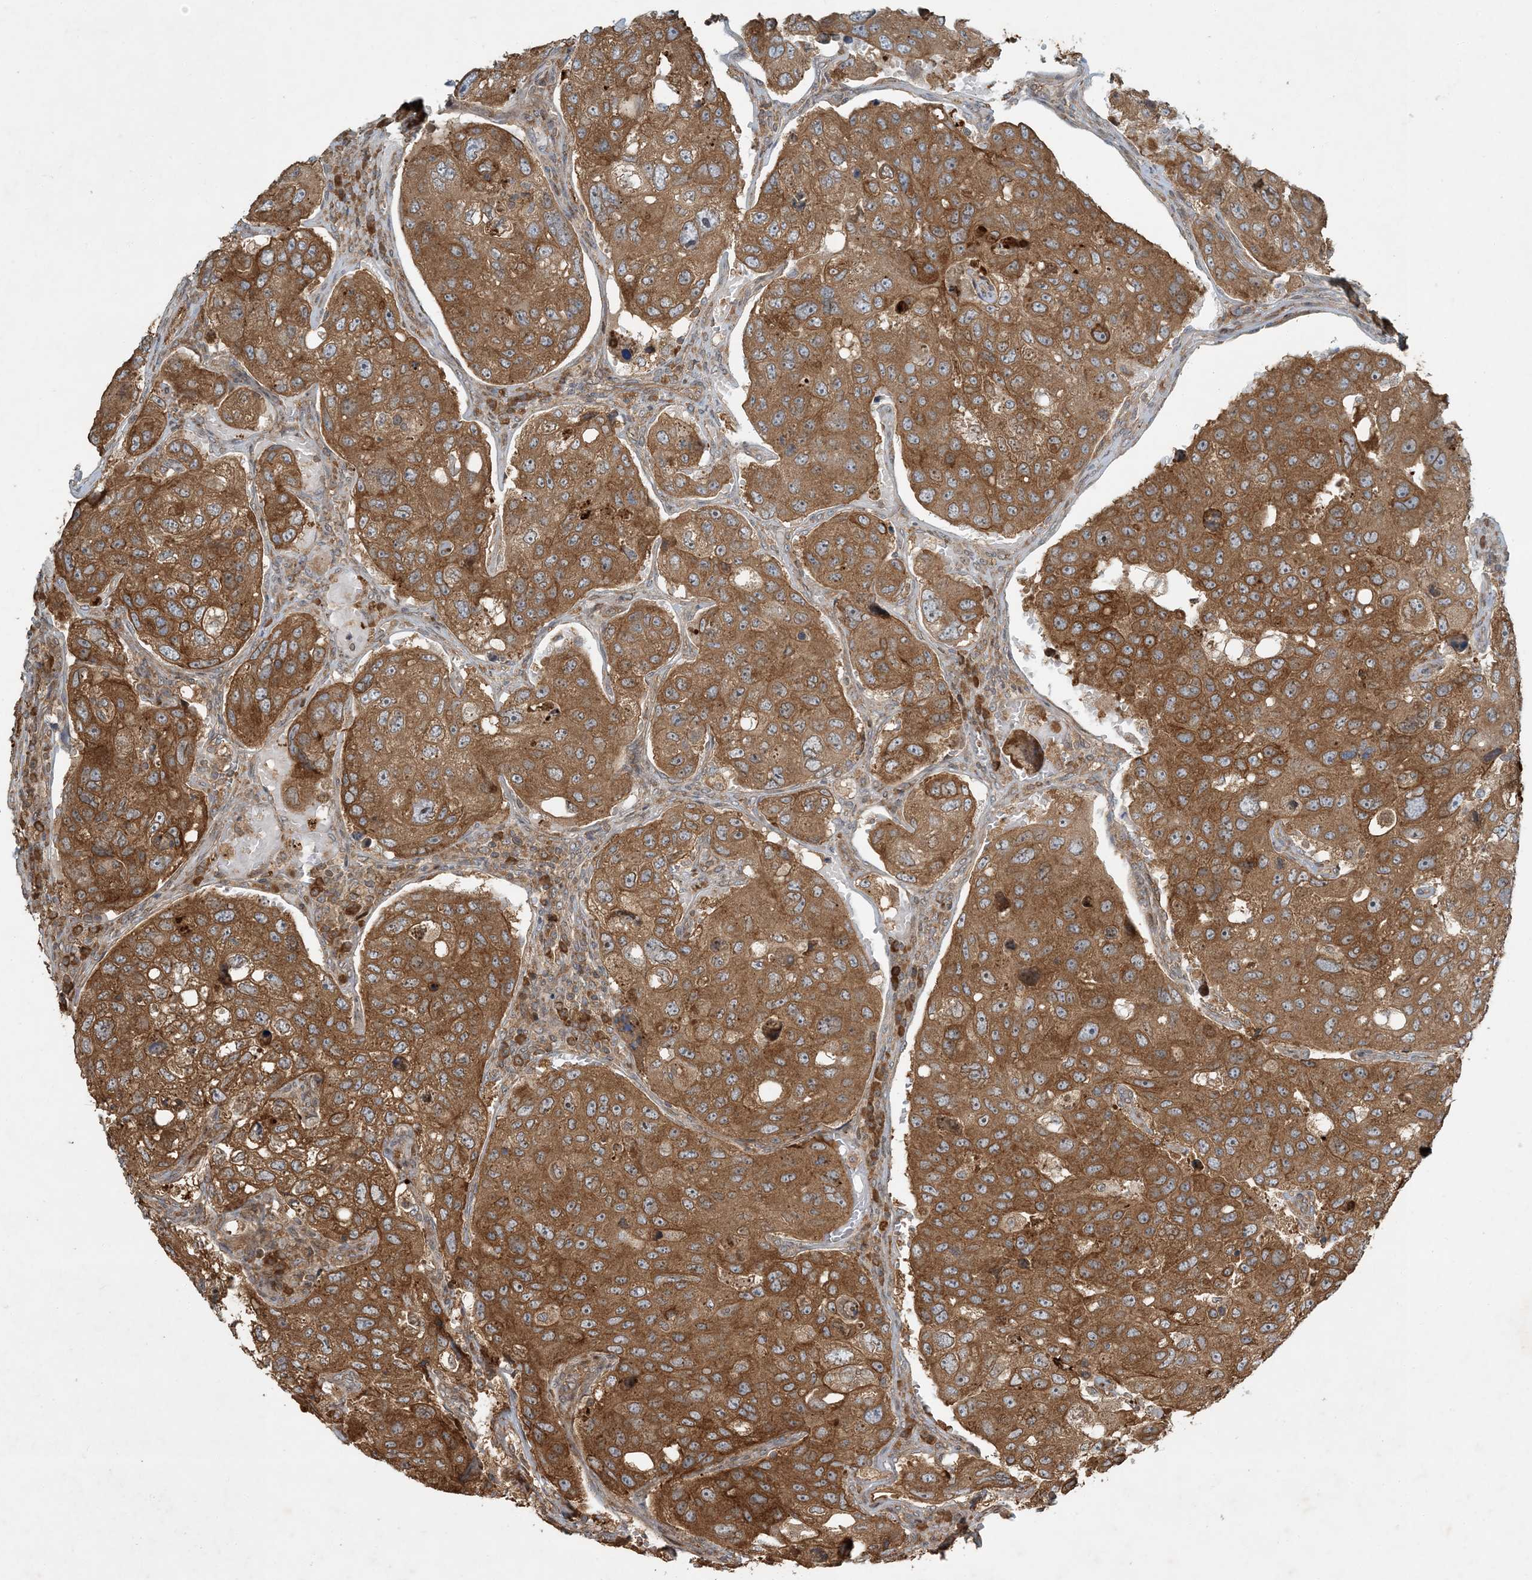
{"staining": {"intensity": "moderate", "quantity": ">75%", "location": "cytoplasmic/membranous"}, "tissue": "urothelial cancer", "cell_type": "Tumor cells", "image_type": "cancer", "snomed": [{"axis": "morphology", "description": "Urothelial carcinoma, High grade"}, {"axis": "topography", "description": "Lymph node"}, {"axis": "topography", "description": "Urinary bladder"}], "caption": "Immunohistochemistry (IHC) photomicrograph of neoplastic tissue: human high-grade urothelial carcinoma stained using immunohistochemistry (IHC) exhibits medium levels of moderate protein expression localized specifically in the cytoplasmic/membranous of tumor cells, appearing as a cytoplasmic/membranous brown color.", "gene": "COMMD8", "patient": {"sex": "male", "age": 51}}